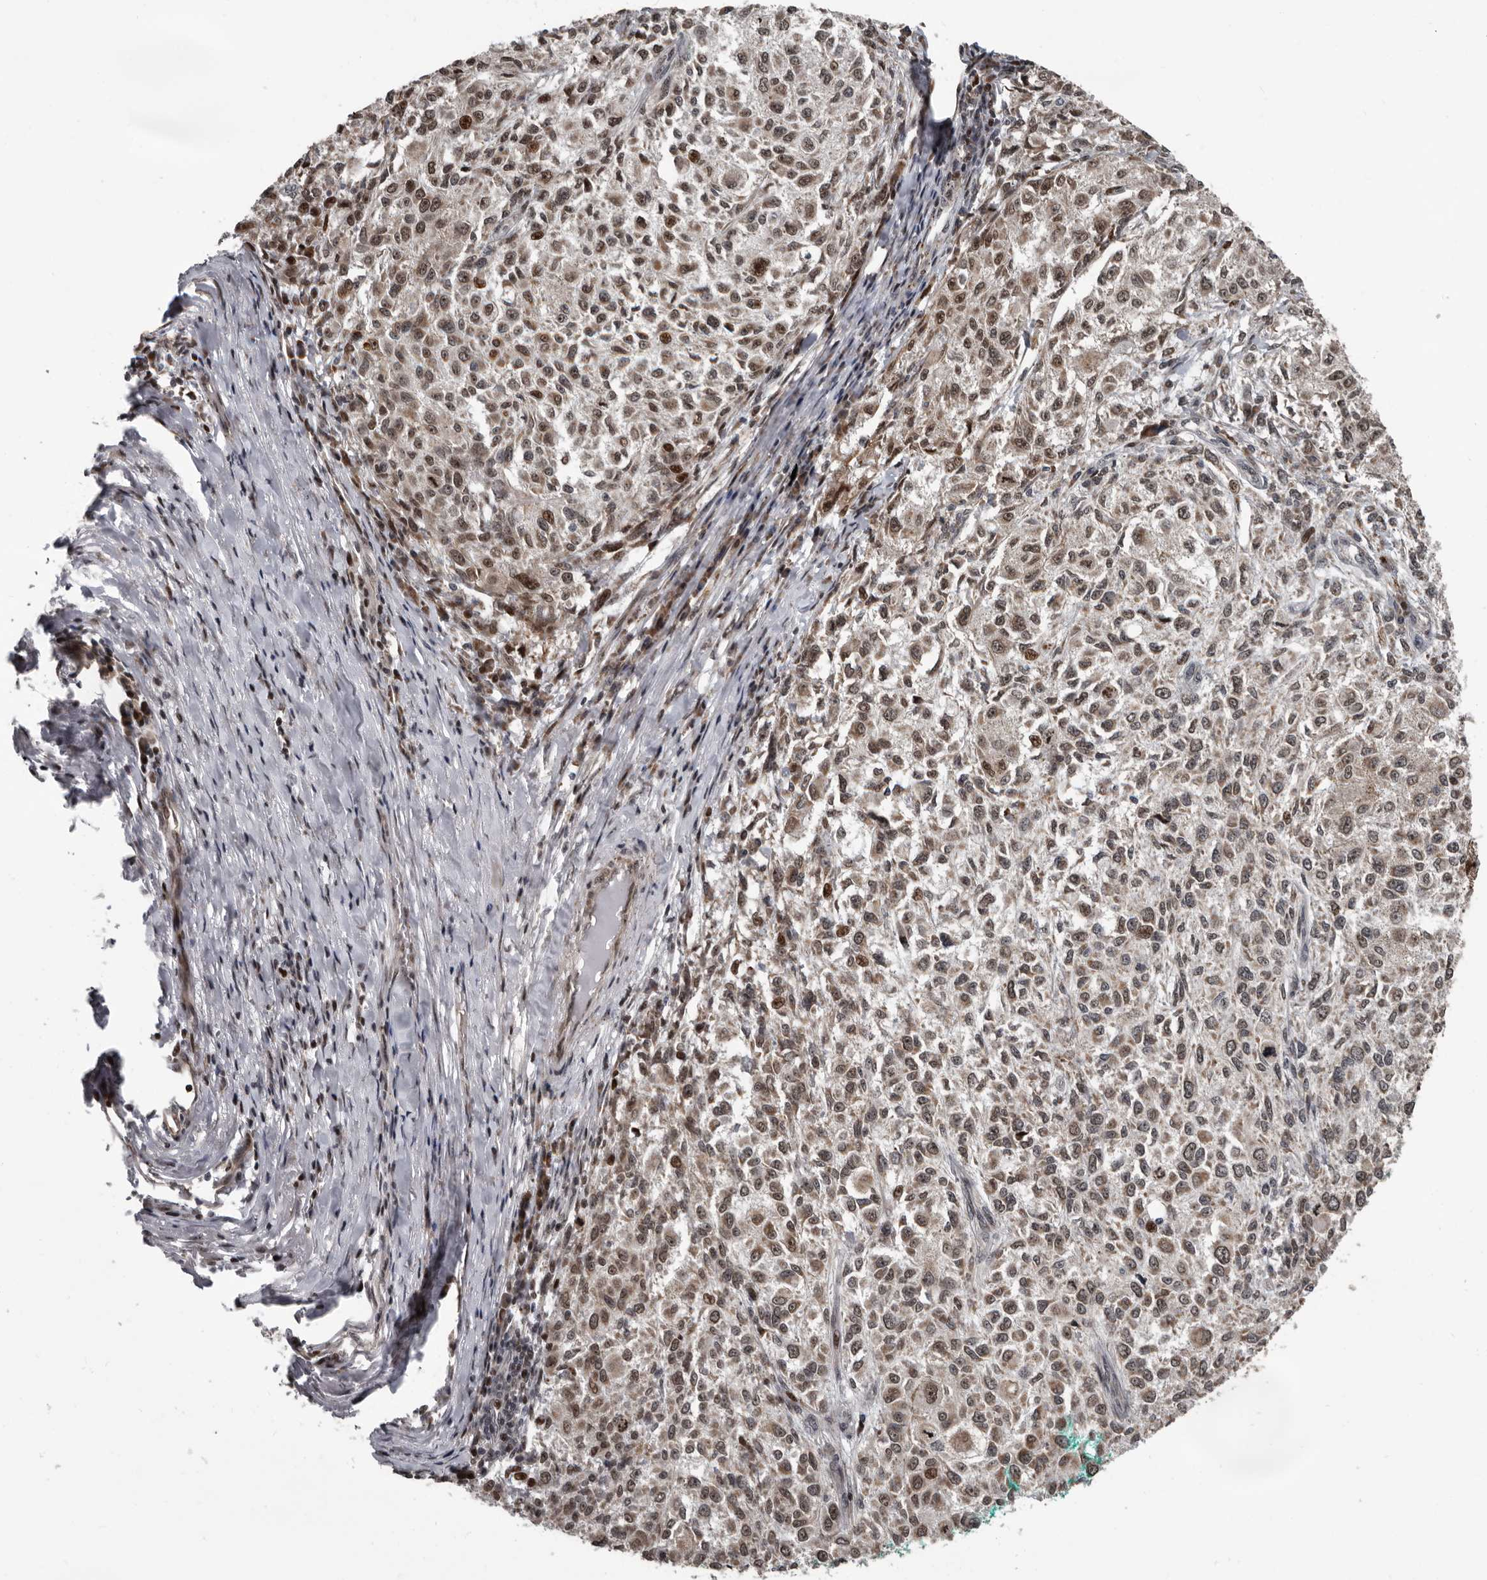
{"staining": {"intensity": "moderate", "quantity": "25%-75%", "location": "cytoplasmic/membranous,nuclear"}, "tissue": "melanoma", "cell_type": "Tumor cells", "image_type": "cancer", "snomed": [{"axis": "morphology", "description": "Necrosis, NOS"}, {"axis": "morphology", "description": "Malignant melanoma, NOS"}, {"axis": "topography", "description": "Skin"}], "caption": "Melanoma stained with IHC reveals moderate cytoplasmic/membranous and nuclear expression in about 25%-75% of tumor cells.", "gene": "CHD1L", "patient": {"sex": "female", "age": 87}}